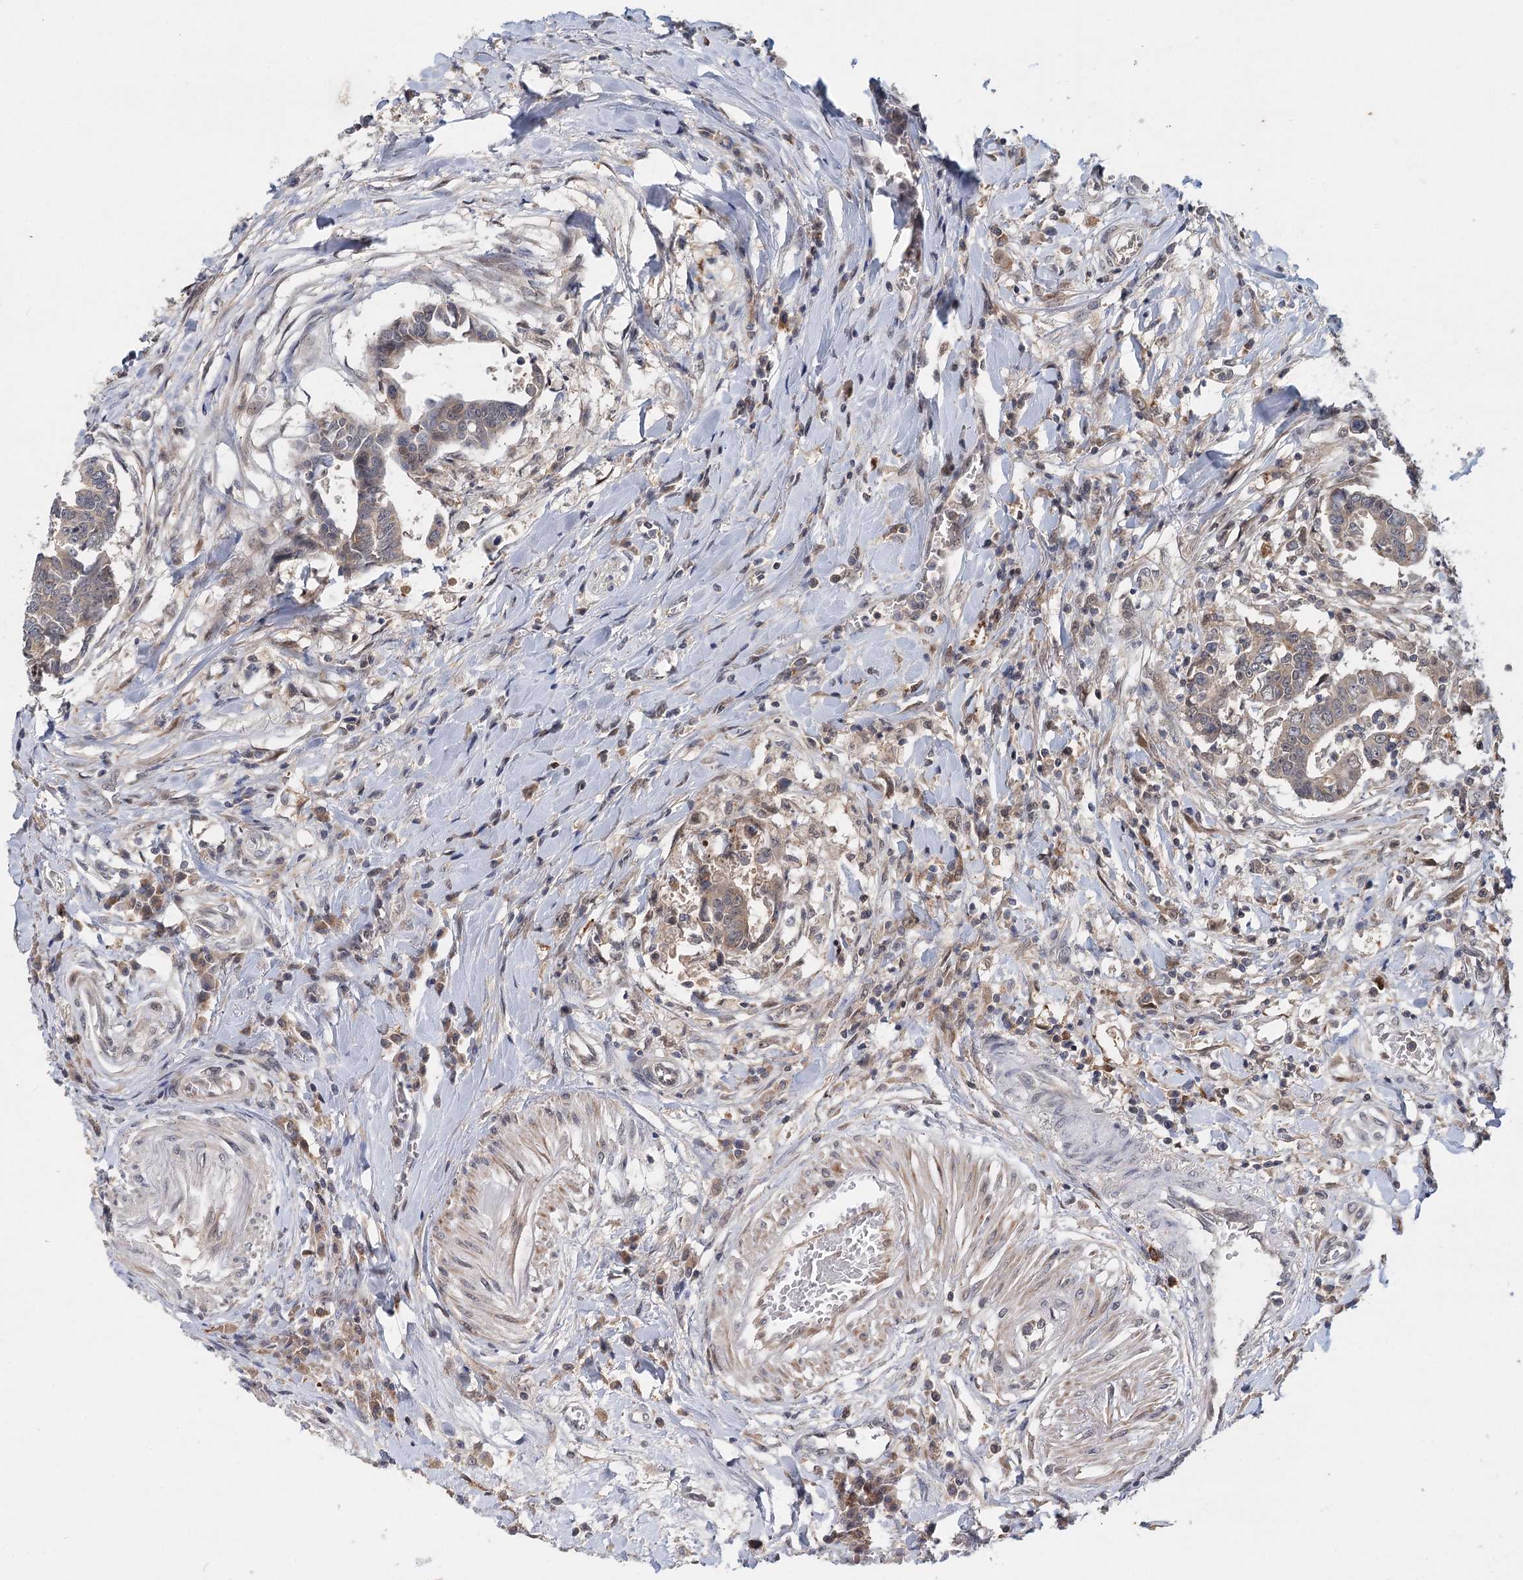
{"staining": {"intensity": "weak", "quantity": ">75%", "location": "cytoplasmic/membranous"}, "tissue": "colorectal cancer", "cell_type": "Tumor cells", "image_type": "cancer", "snomed": [{"axis": "morphology", "description": "Adenocarcinoma, NOS"}, {"axis": "topography", "description": "Rectum"}], "caption": "Immunohistochemical staining of colorectal adenocarcinoma reveals low levels of weak cytoplasmic/membranous staining in about >75% of tumor cells.", "gene": "AP3B1", "patient": {"sex": "female", "age": 65}}